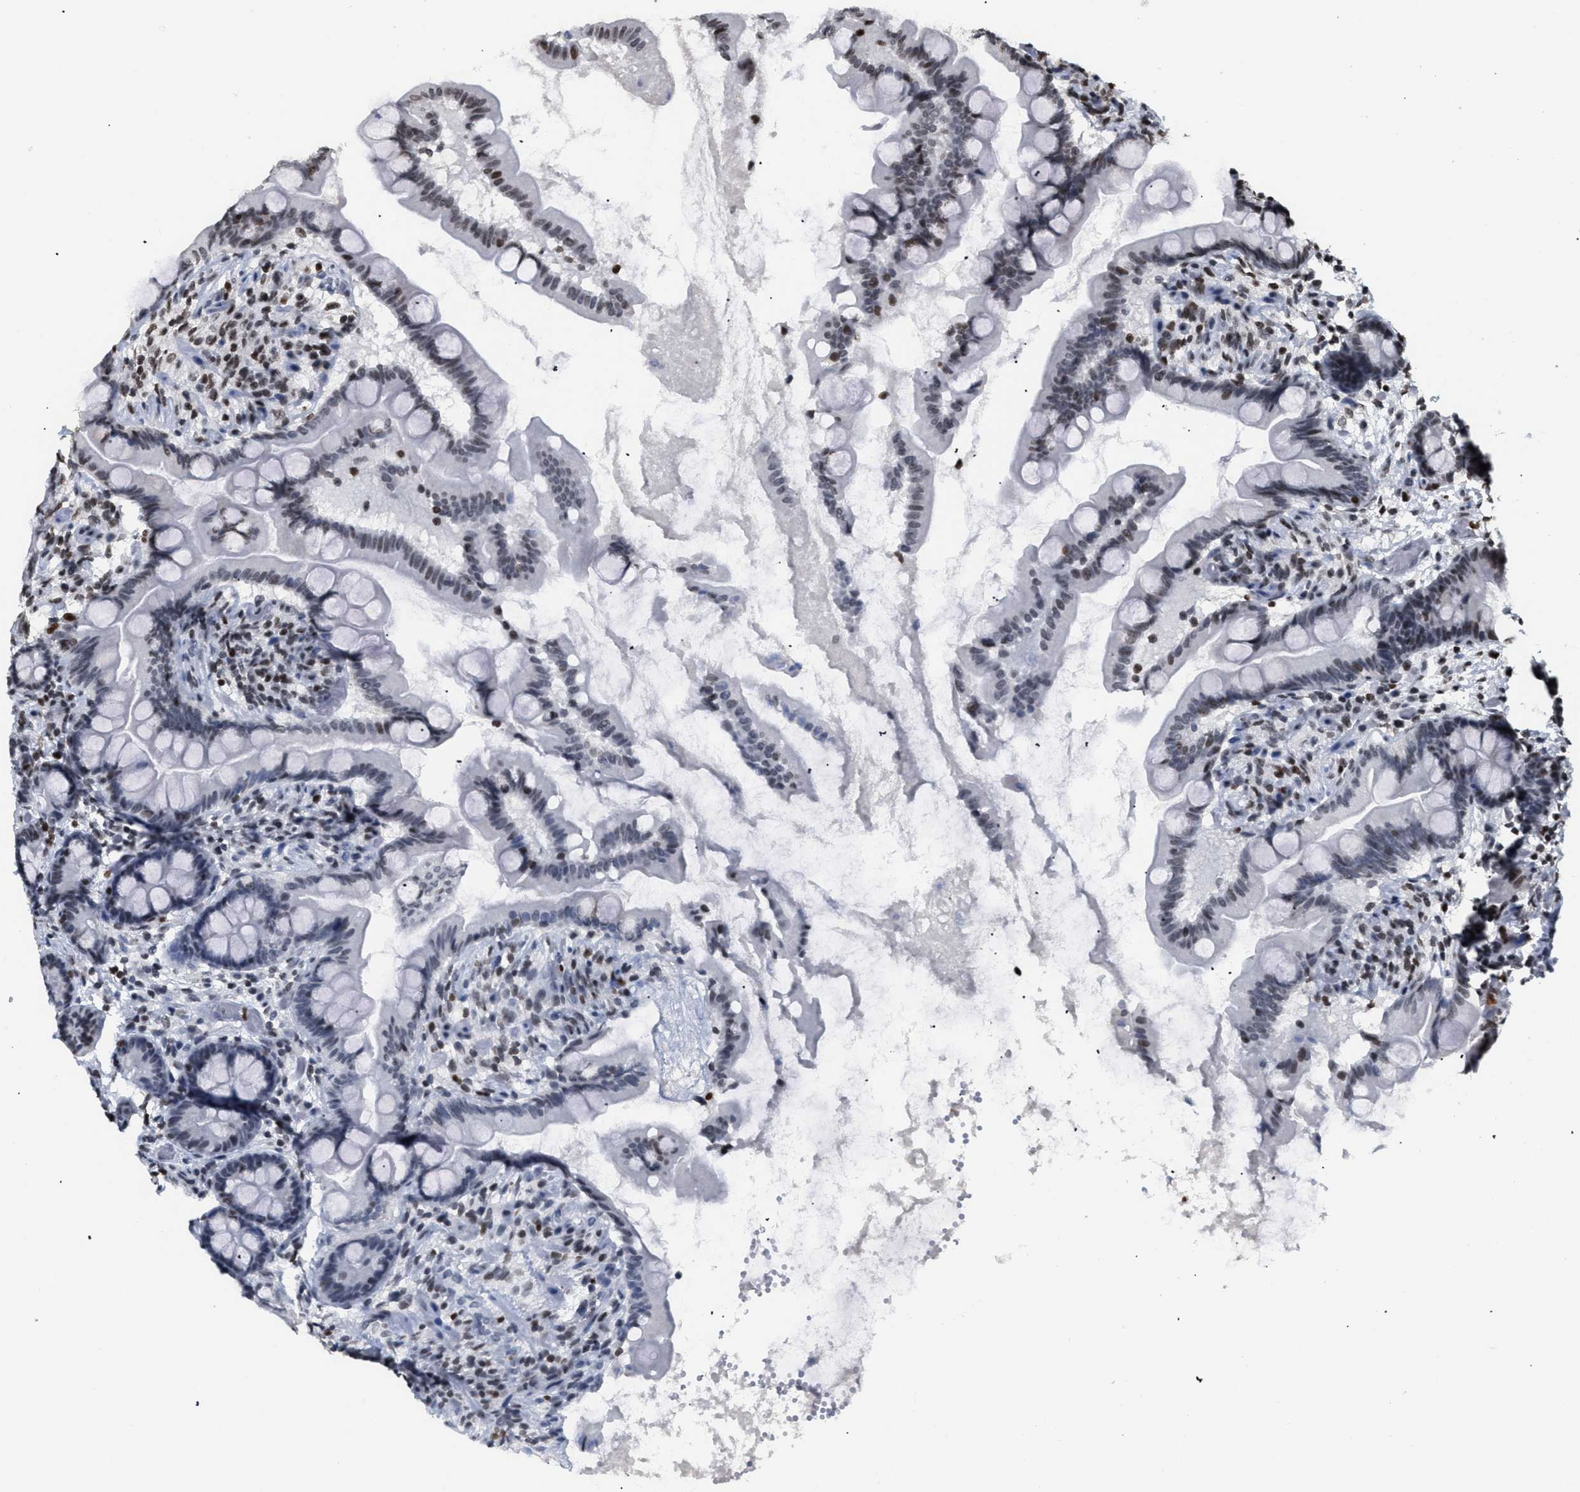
{"staining": {"intensity": "moderate", "quantity": "25%-75%", "location": "nuclear"}, "tissue": "small intestine", "cell_type": "Glandular cells", "image_type": "normal", "snomed": [{"axis": "morphology", "description": "Normal tissue, NOS"}, {"axis": "topography", "description": "Small intestine"}], "caption": "This micrograph displays IHC staining of normal human small intestine, with medium moderate nuclear expression in approximately 25%-75% of glandular cells.", "gene": "HMGN2", "patient": {"sex": "female", "age": 56}}